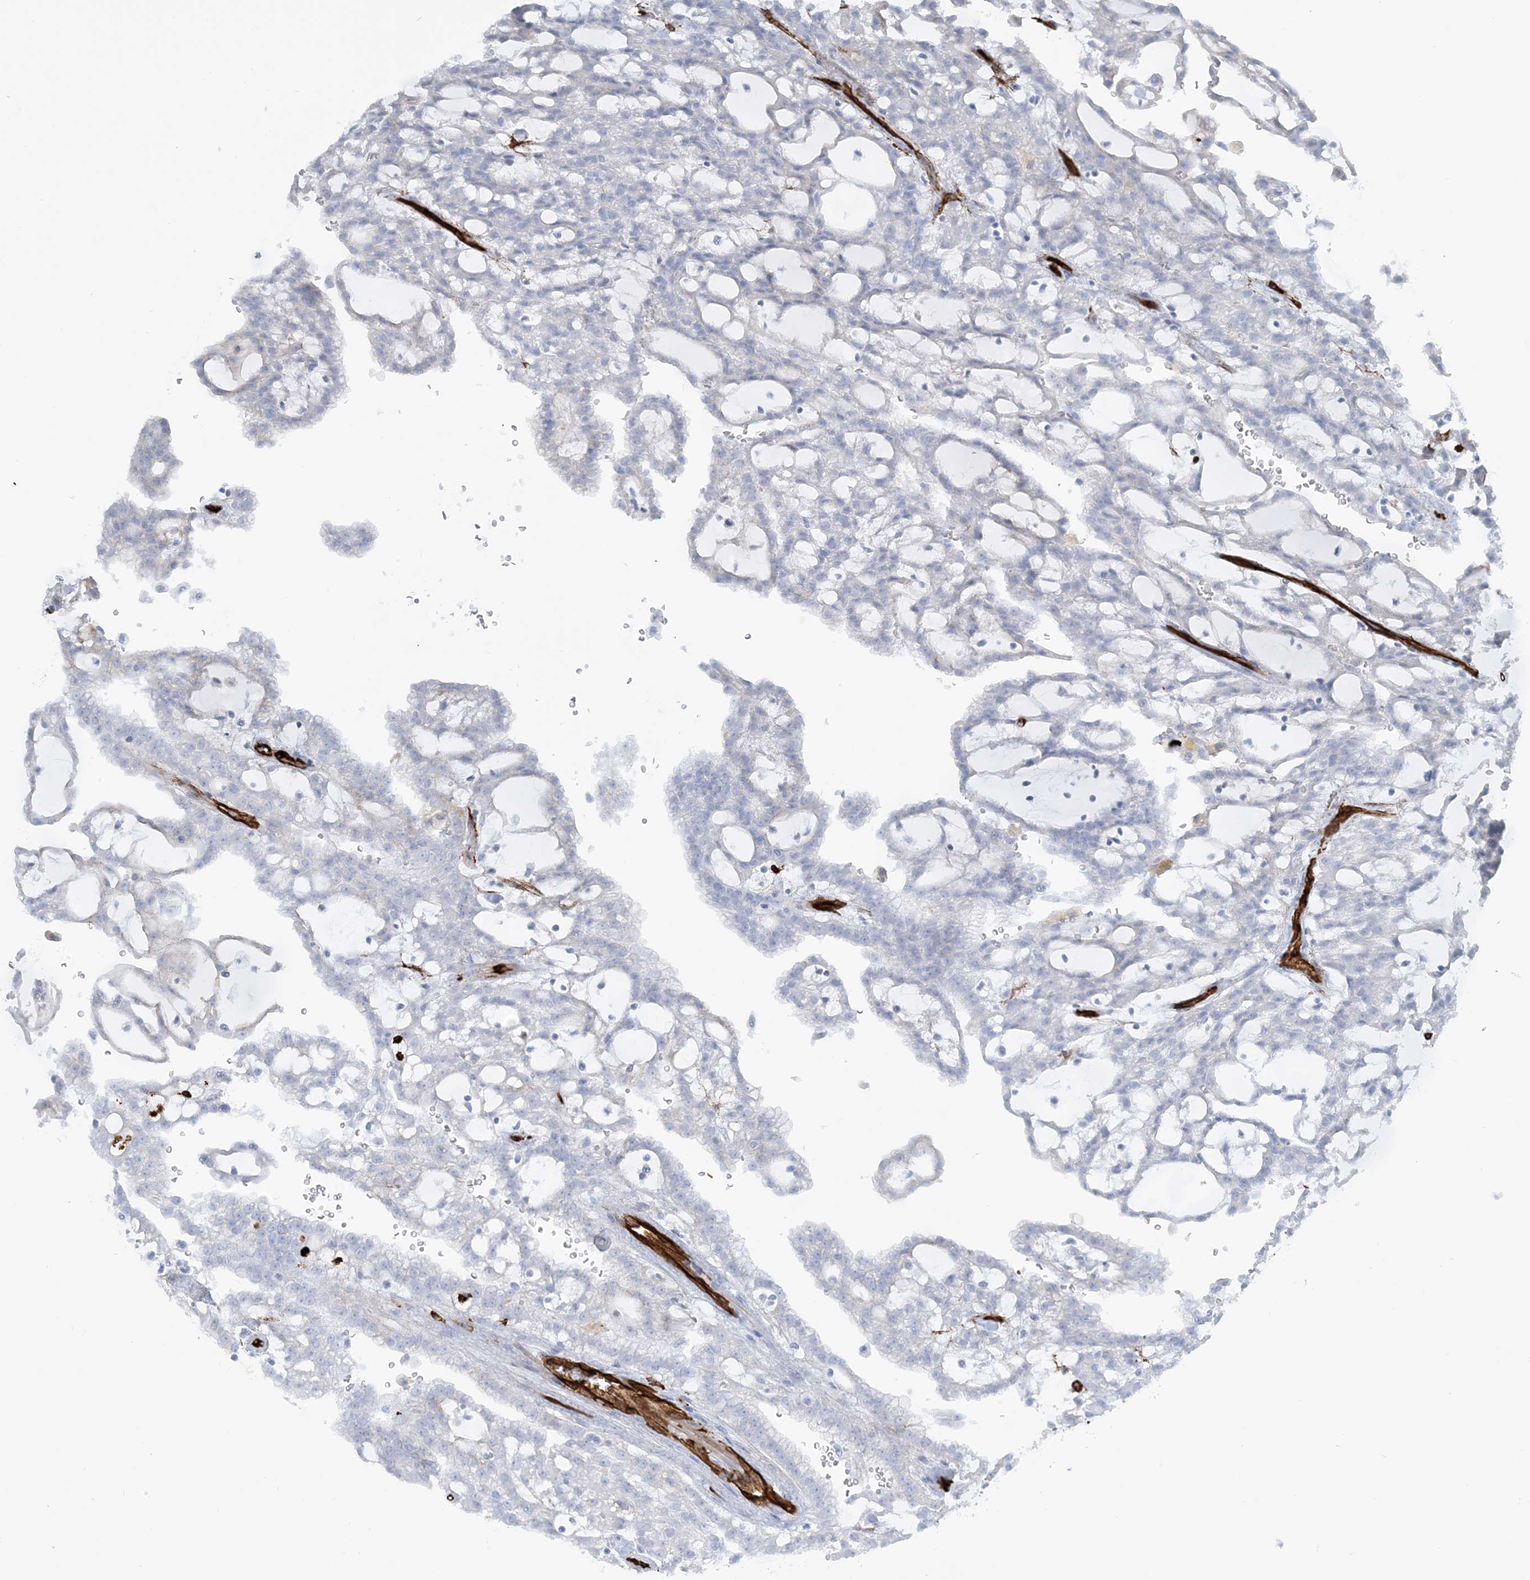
{"staining": {"intensity": "negative", "quantity": "none", "location": "none"}, "tissue": "renal cancer", "cell_type": "Tumor cells", "image_type": "cancer", "snomed": [{"axis": "morphology", "description": "Adenocarcinoma, NOS"}, {"axis": "topography", "description": "Kidney"}], "caption": "A micrograph of human adenocarcinoma (renal) is negative for staining in tumor cells.", "gene": "EPS8L3", "patient": {"sex": "male", "age": 63}}